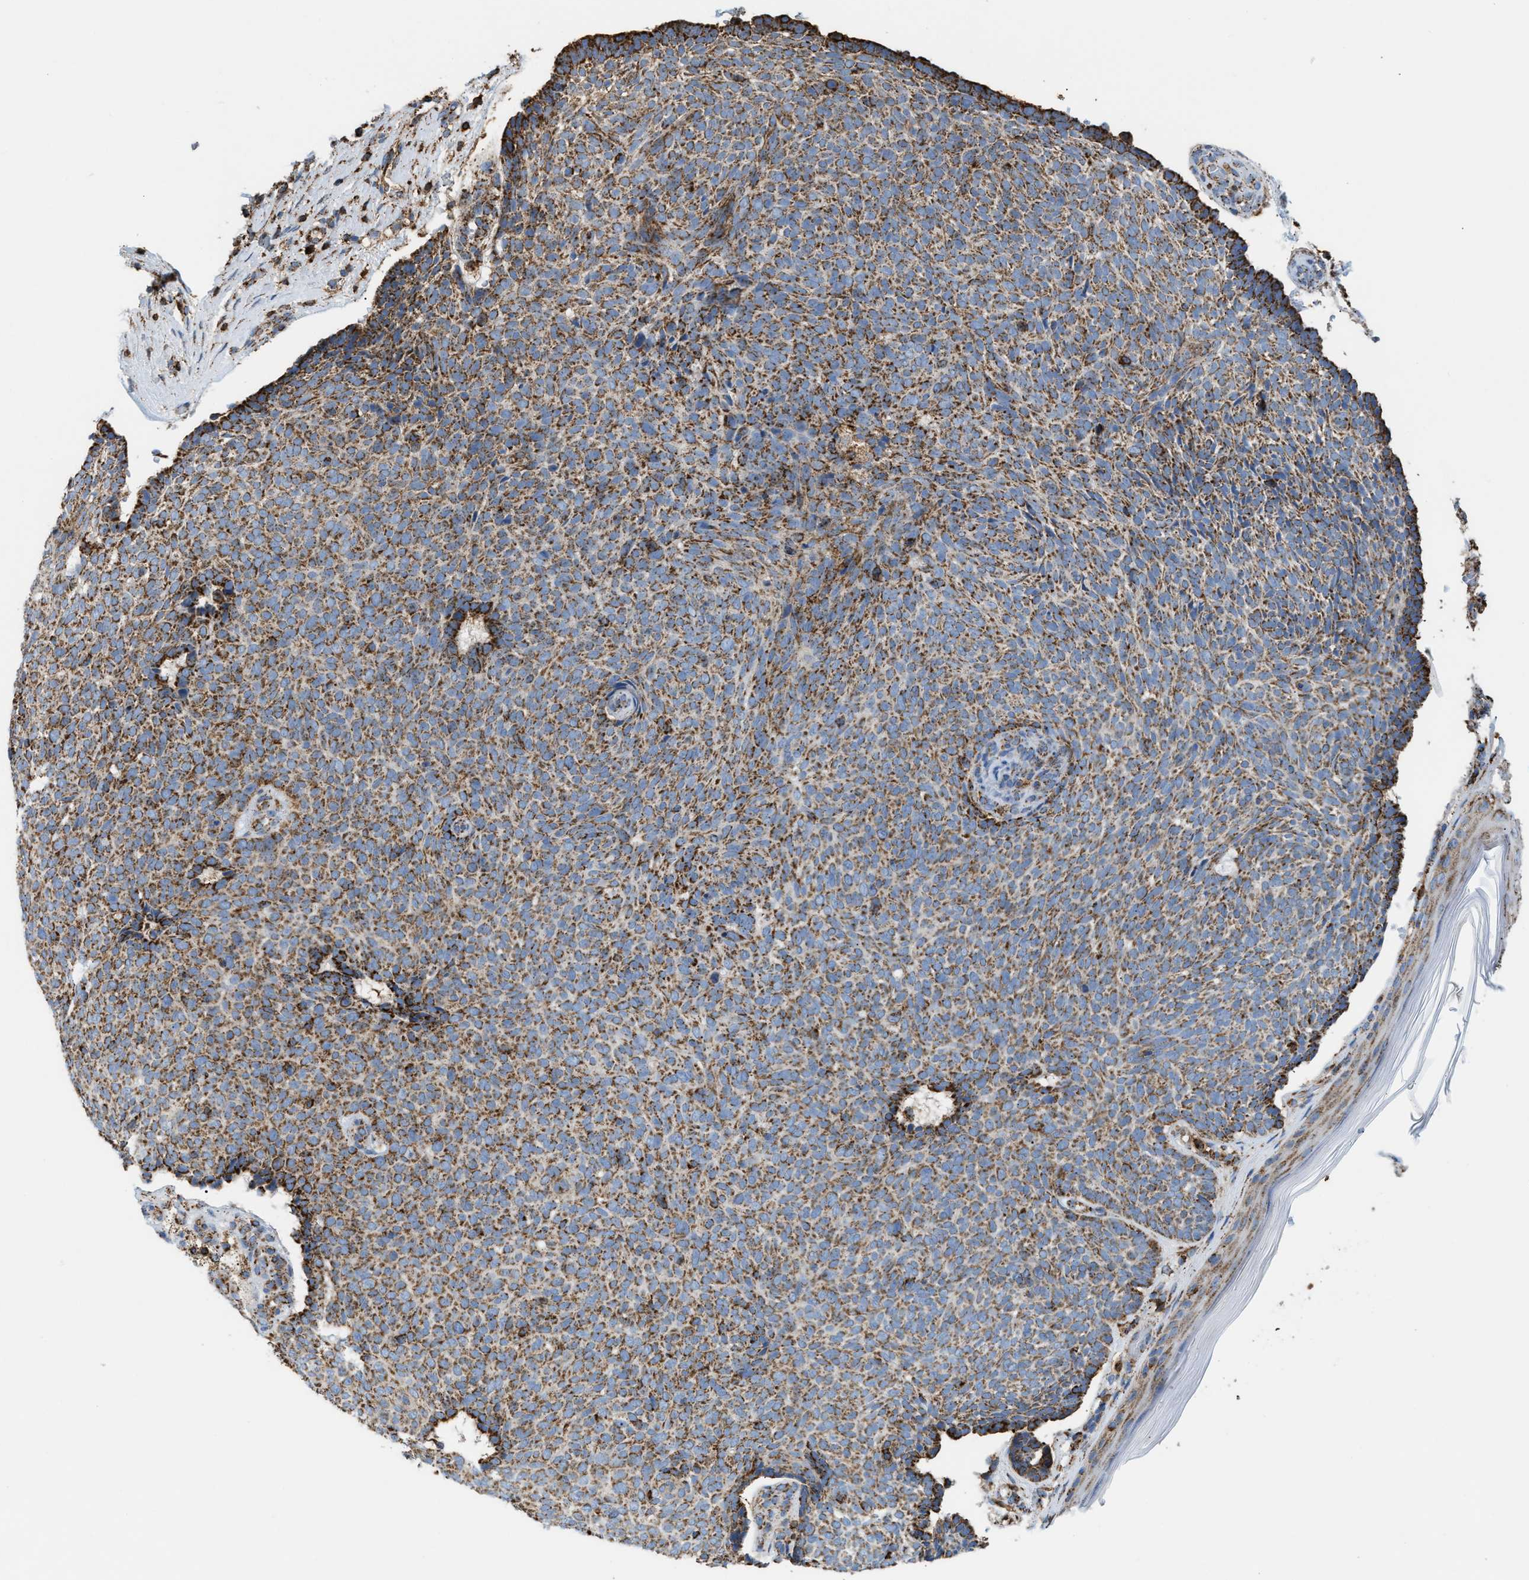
{"staining": {"intensity": "moderate", "quantity": ">75%", "location": "cytoplasmic/membranous"}, "tissue": "skin cancer", "cell_type": "Tumor cells", "image_type": "cancer", "snomed": [{"axis": "morphology", "description": "Basal cell carcinoma"}, {"axis": "topography", "description": "Skin"}], "caption": "Skin cancer stained with a brown dye displays moderate cytoplasmic/membranous positive positivity in about >75% of tumor cells.", "gene": "ECHS1", "patient": {"sex": "male", "age": 61}}